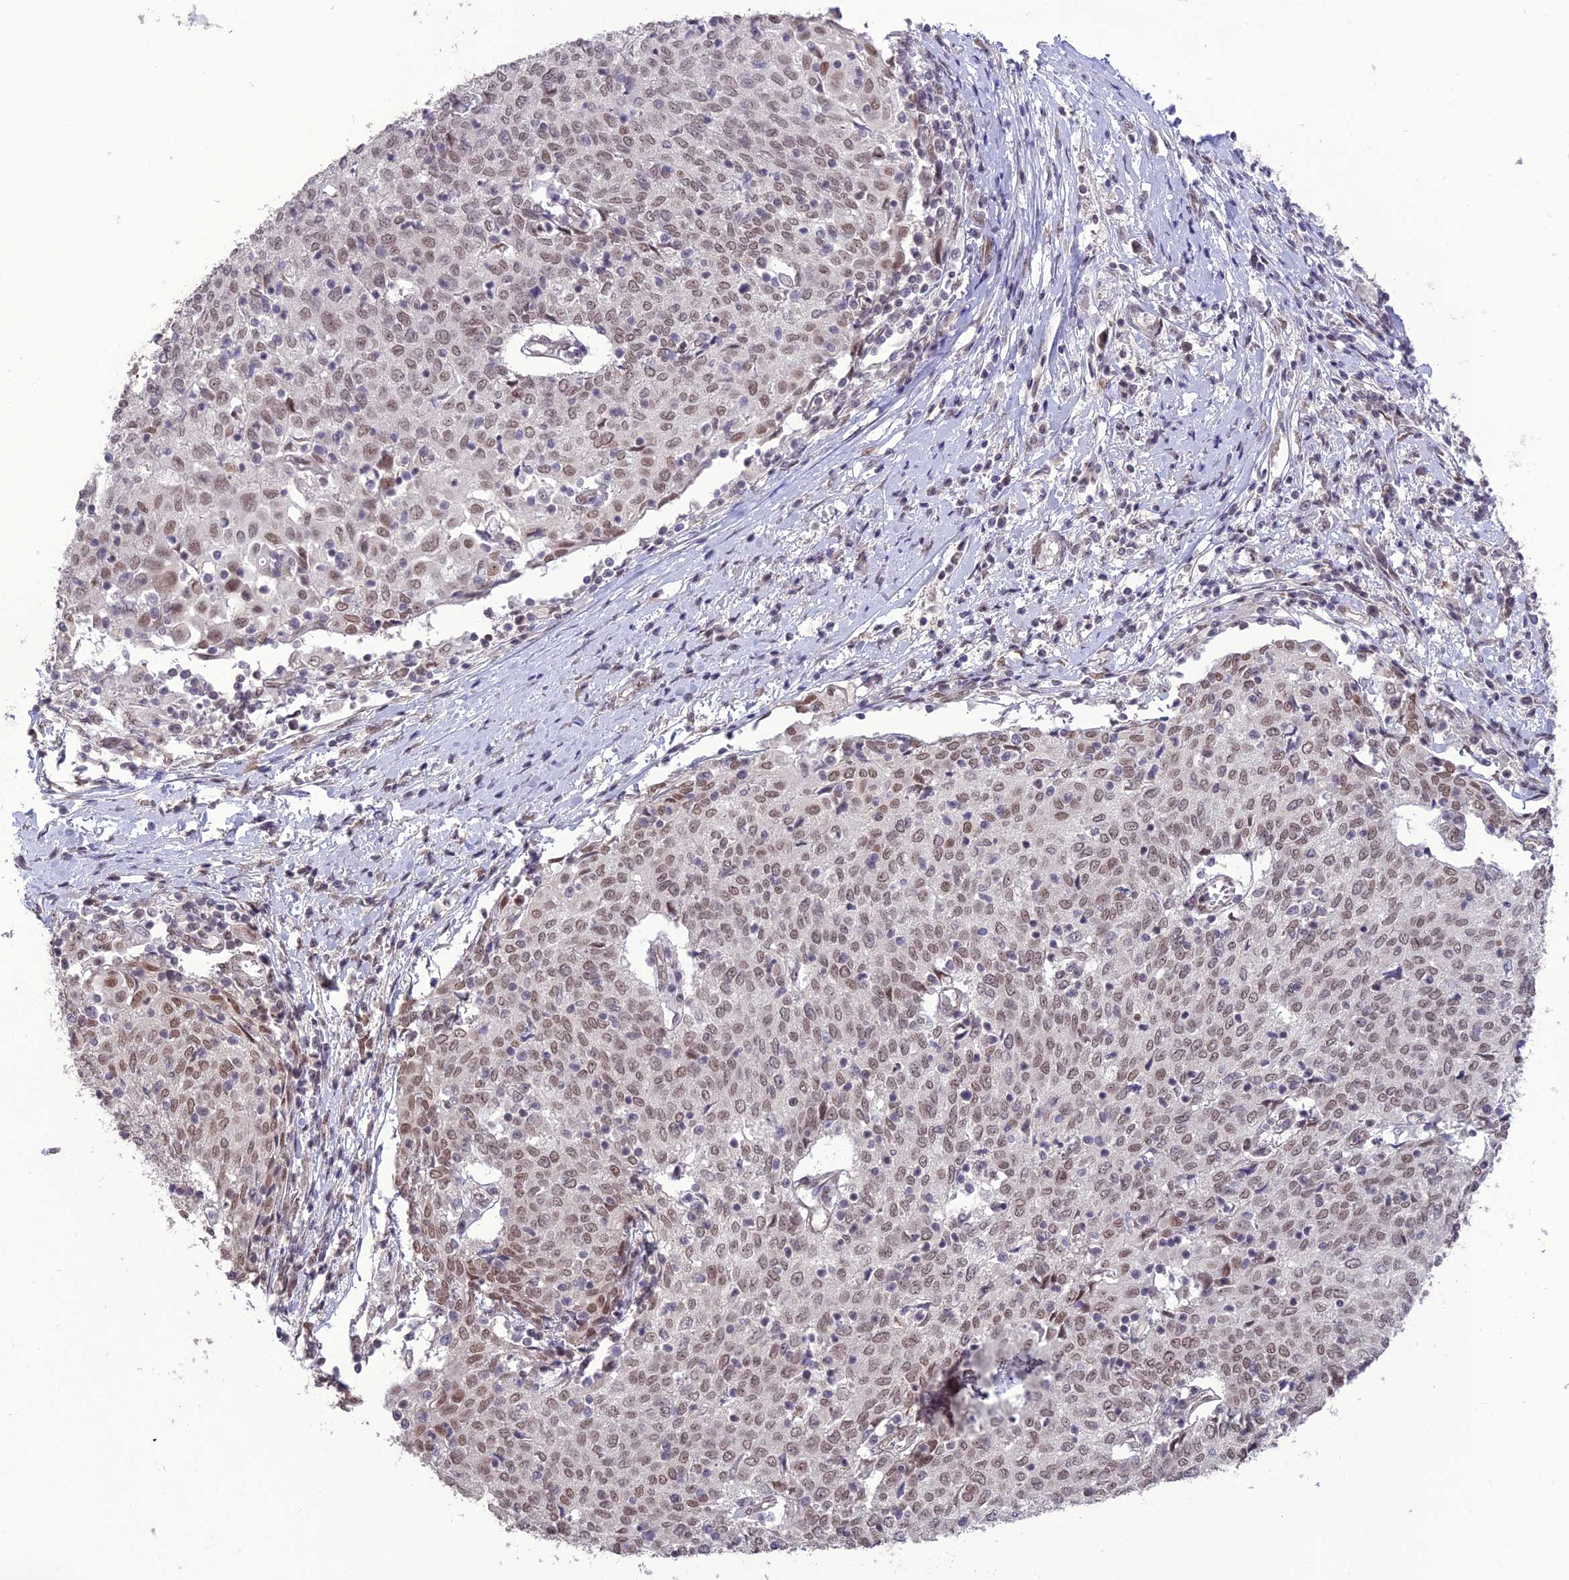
{"staining": {"intensity": "weak", "quantity": ">75%", "location": "nuclear"}, "tissue": "cervical cancer", "cell_type": "Tumor cells", "image_type": "cancer", "snomed": [{"axis": "morphology", "description": "Squamous cell carcinoma, NOS"}, {"axis": "topography", "description": "Cervix"}], "caption": "Protein staining demonstrates weak nuclear expression in about >75% of tumor cells in squamous cell carcinoma (cervical).", "gene": "DIS3", "patient": {"sex": "female", "age": 52}}